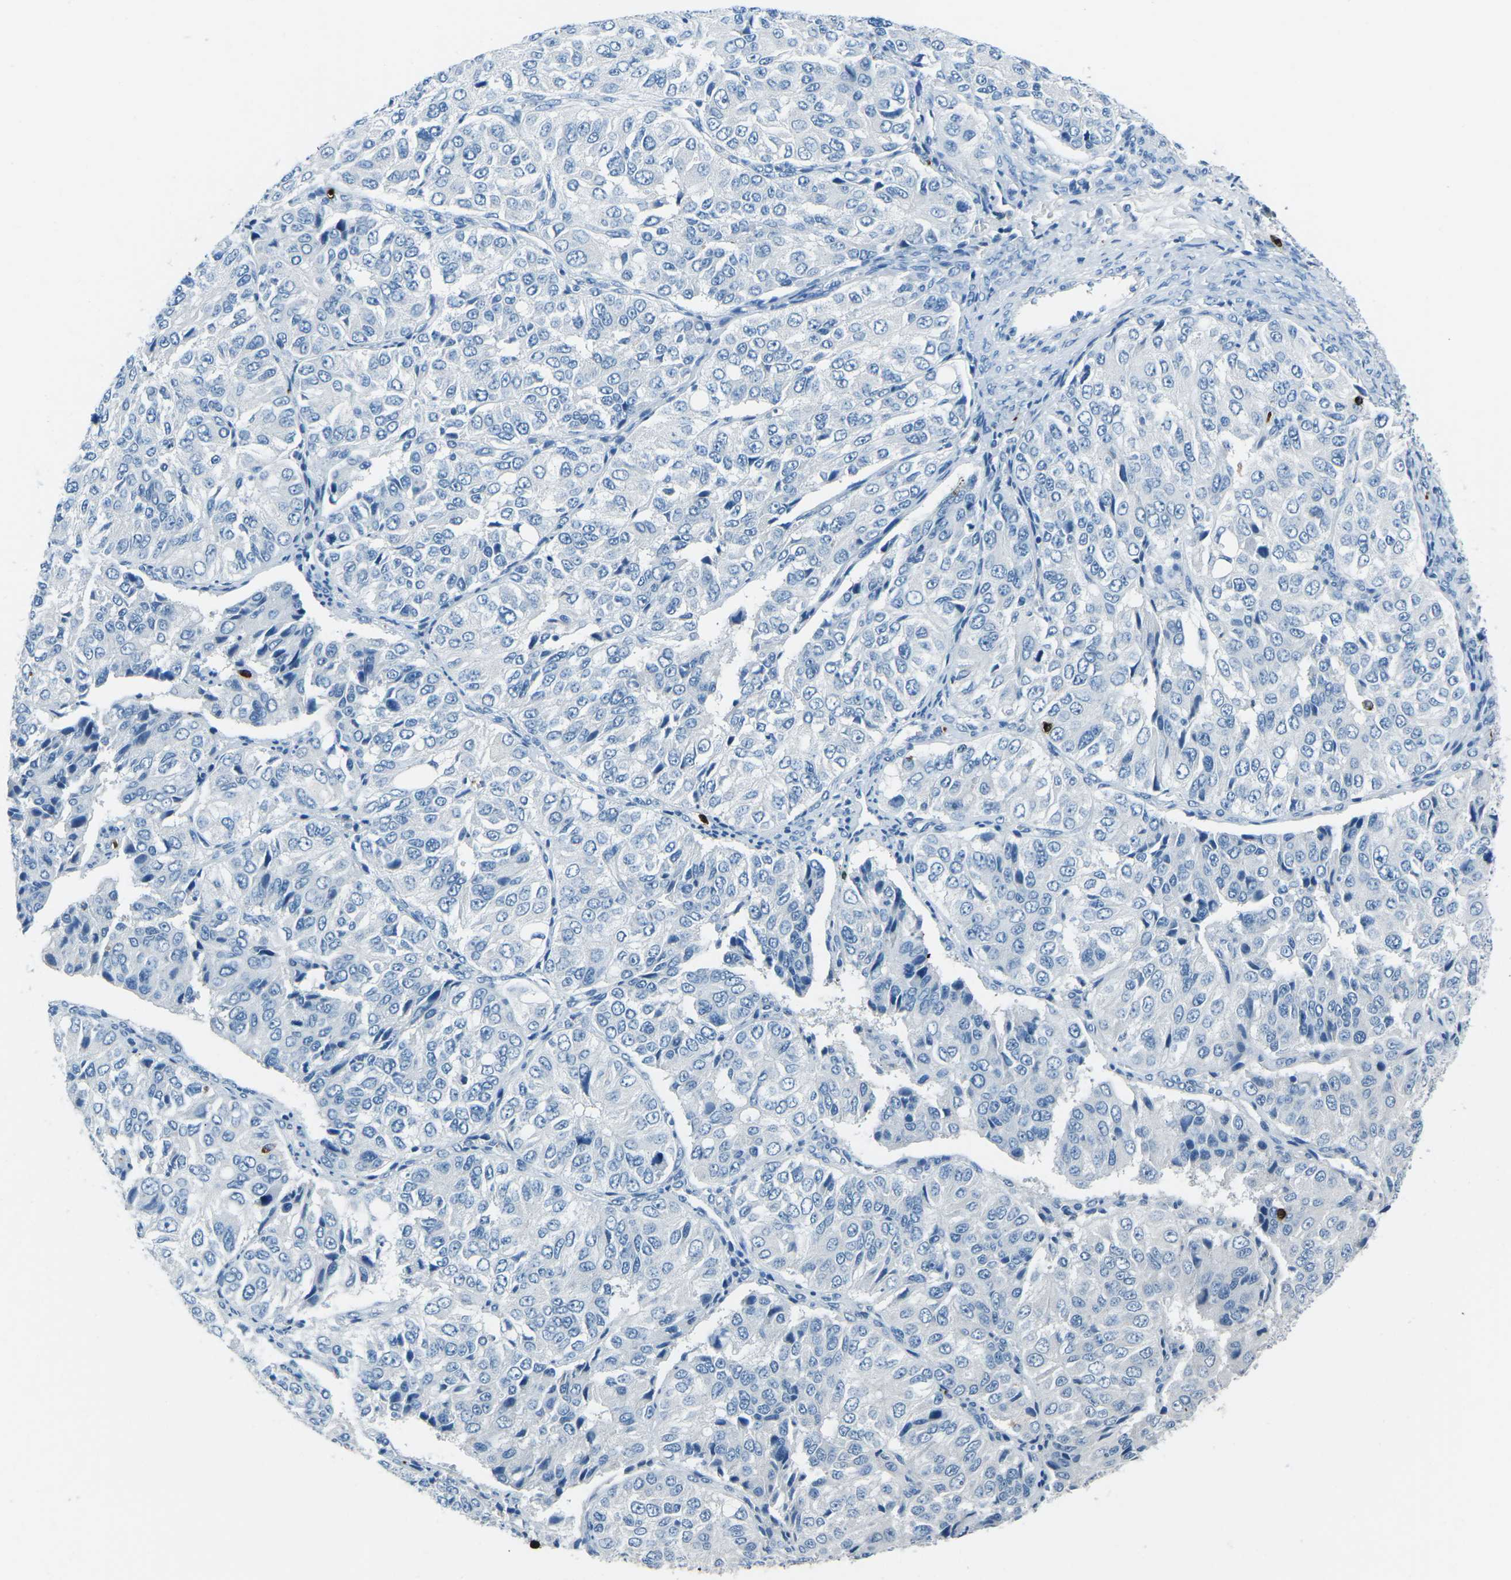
{"staining": {"intensity": "negative", "quantity": "none", "location": "none"}, "tissue": "ovarian cancer", "cell_type": "Tumor cells", "image_type": "cancer", "snomed": [{"axis": "morphology", "description": "Carcinoma, endometroid"}, {"axis": "topography", "description": "Ovary"}], "caption": "Tumor cells are negative for brown protein staining in endometroid carcinoma (ovarian).", "gene": "FCN1", "patient": {"sex": "female", "age": 51}}